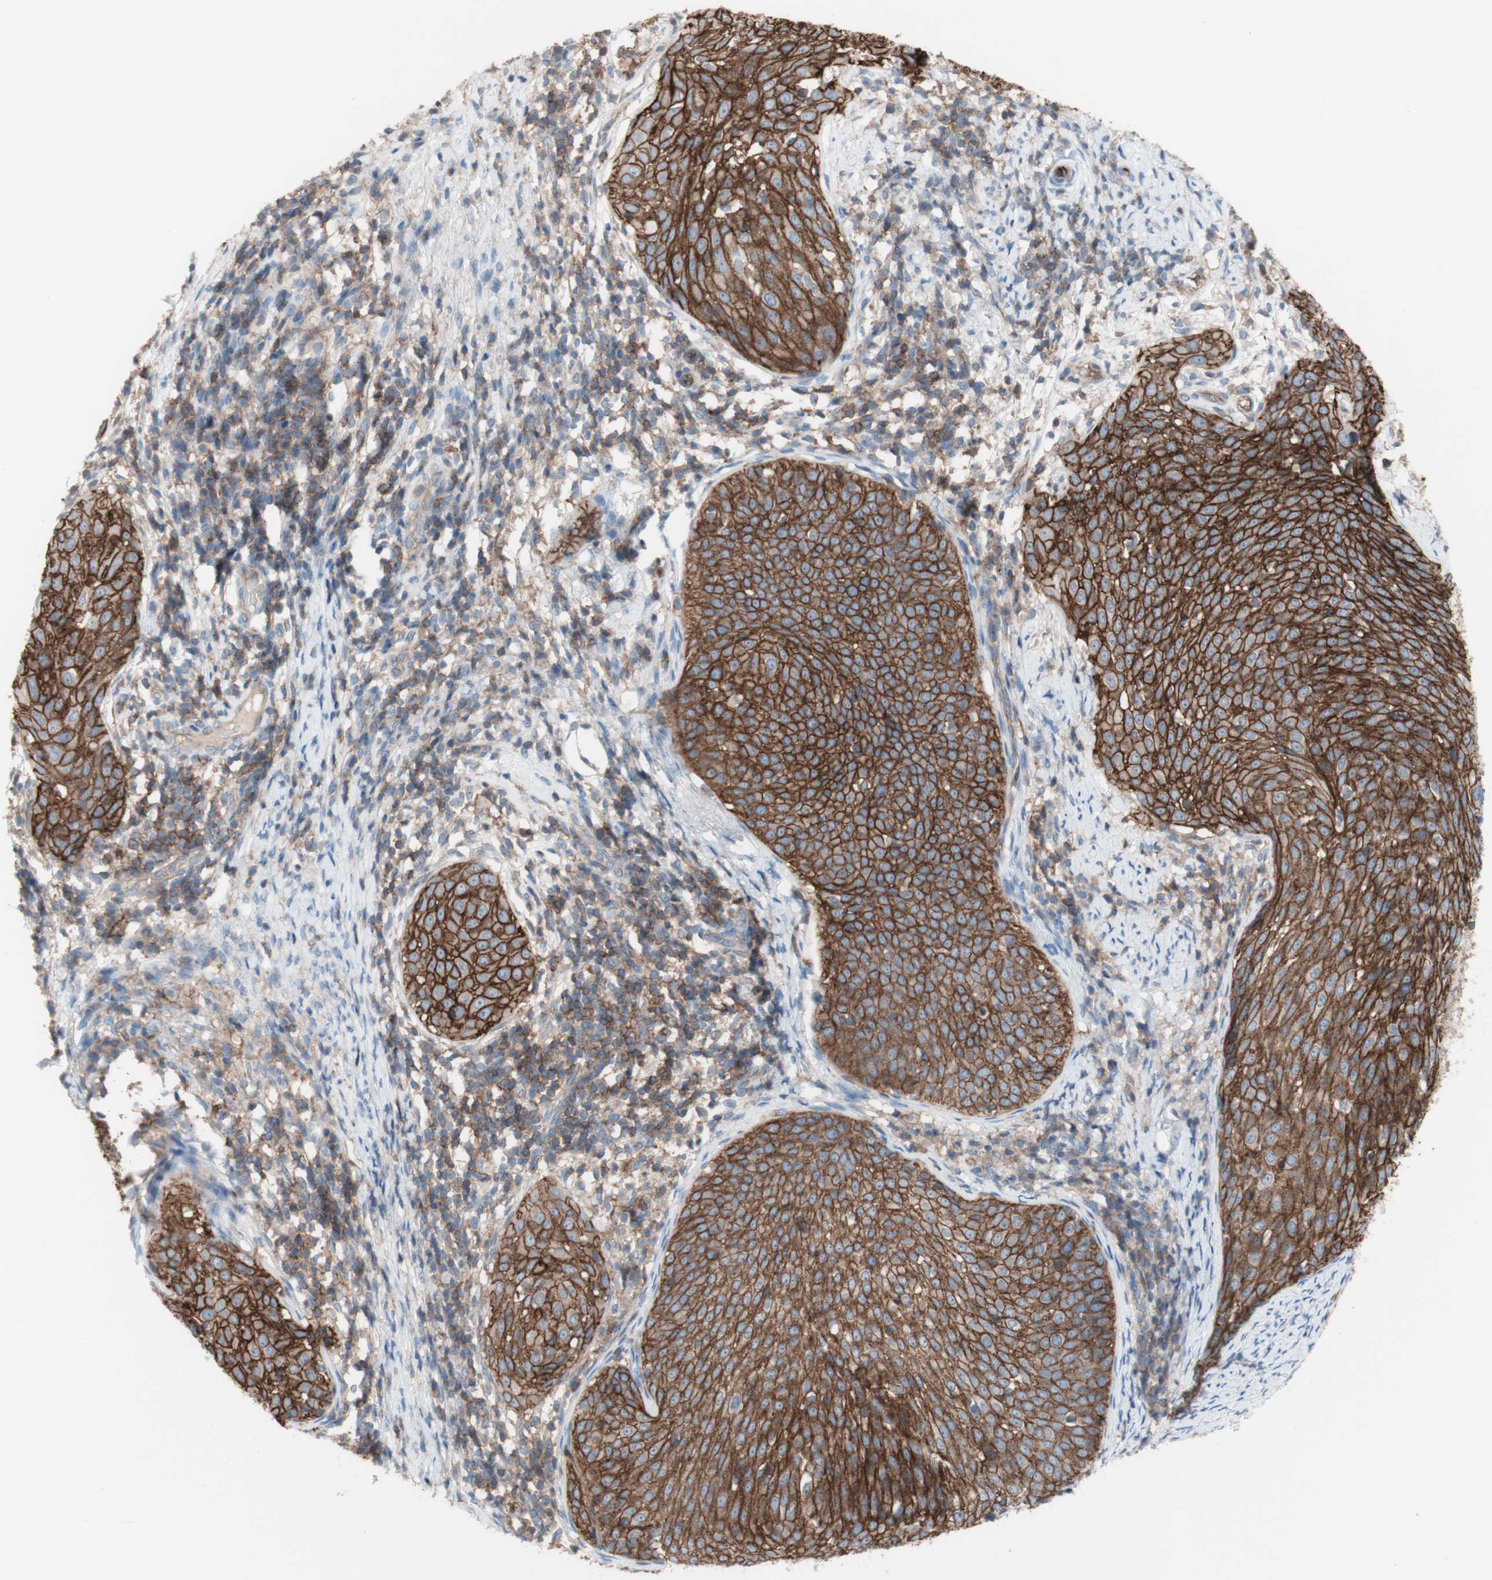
{"staining": {"intensity": "strong", "quantity": ">75%", "location": "cytoplasmic/membranous"}, "tissue": "cervical cancer", "cell_type": "Tumor cells", "image_type": "cancer", "snomed": [{"axis": "morphology", "description": "Squamous cell carcinoma, NOS"}, {"axis": "topography", "description": "Cervix"}], "caption": "Tumor cells show high levels of strong cytoplasmic/membranous staining in about >75% of cells in cervical cancer.", "gene": "CD46", "patient": {"sex": "female", "age": 51}}